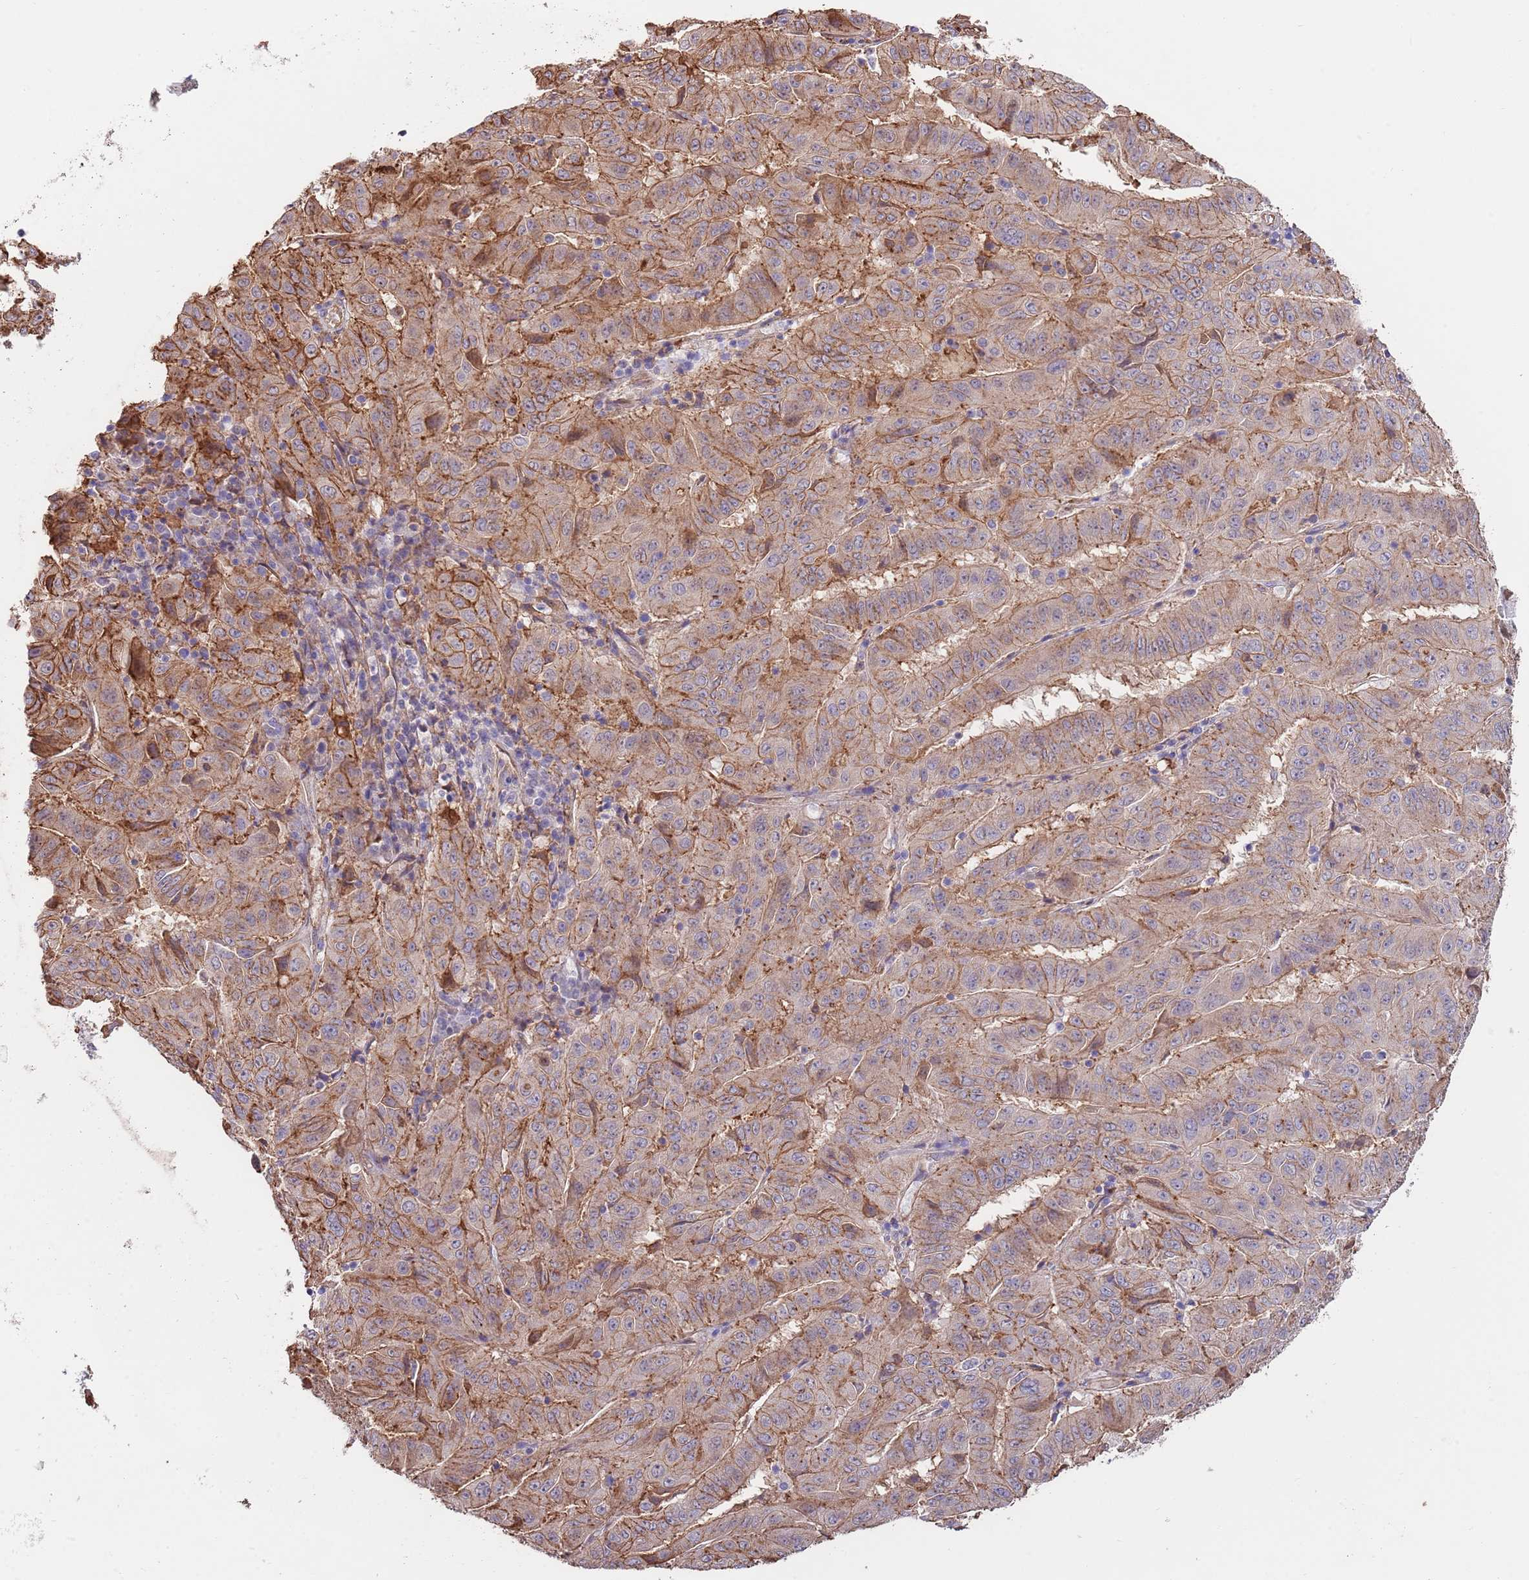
{"staining": {"intensity": "moderate", "quantity": ">75%", "location": "cytoplasmic/membranous"}, "tissue": "pancreatic cancer", "cell_type": "Tumor cells", "image_type": "cancer", "snomed": [{"axis": "morphology", "description": "Adenocarcinoma, NOS"}, {"axis": "topography", "description": "Pancreas"}], "caption": "Immunohistochemistry (IHC) photomicrograph of neoplastic tissue: pancreatic cancer stained using IHC shows medium levels of moderate protein expression localized specifically in the cytoplasmic/membranous of tumor cells, appearing as a cytoplasmic/membranous brown color.", "gene": "BPNT1", "patient": {"sex": "male", "age": 63}}